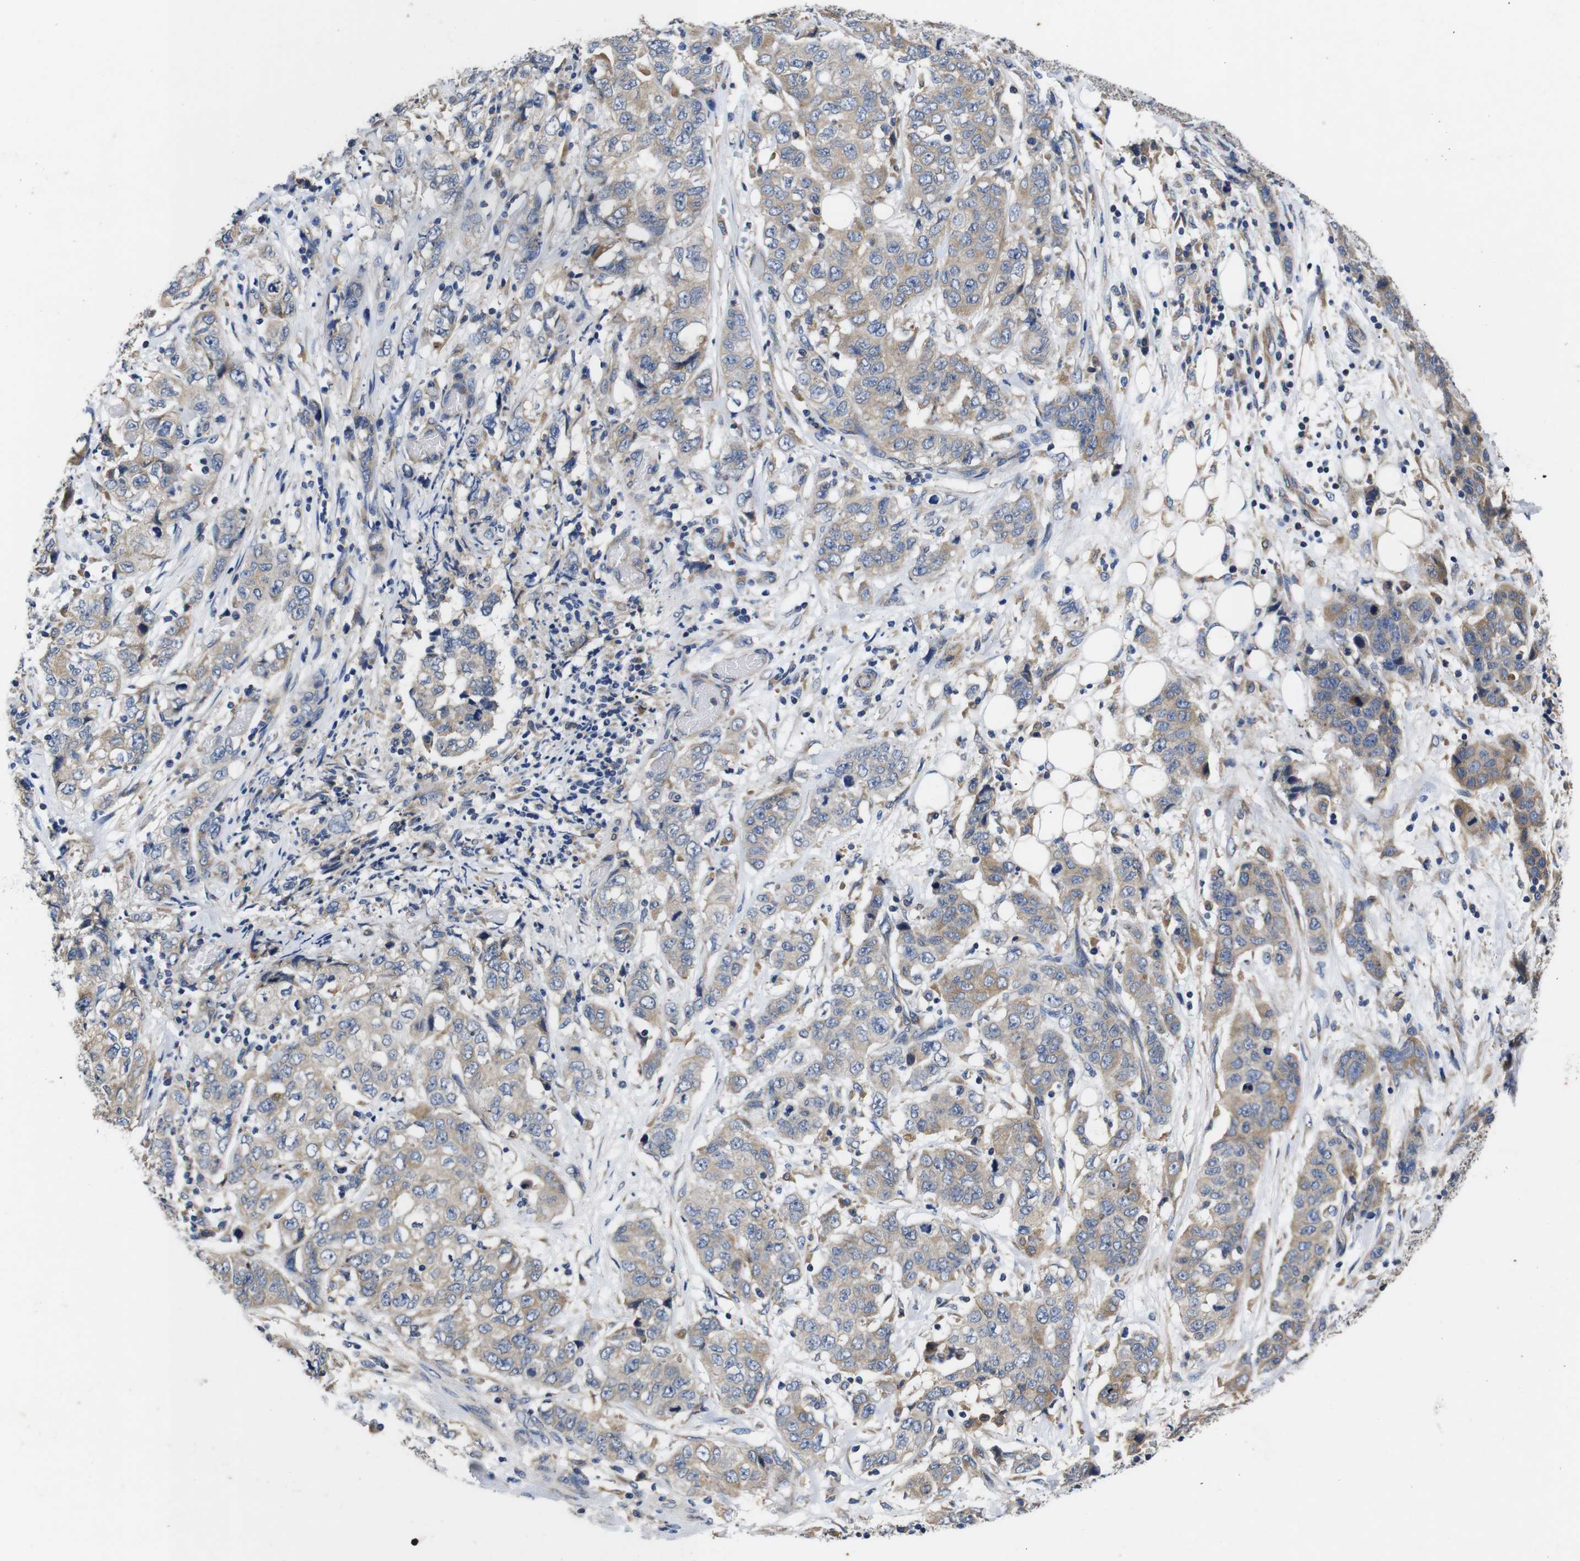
{"staining": {"intensity": "weak", "quantity": ">75%", "location": "cytoplasmic/membranous"}, "tissue": "stomach cancer", "cell_type": "Tumor cells", "image_type": "cancer", "snomed": [{"axis": "morphology", "description": "Adenocarcinoma, NOS"}, {"axis": "topography", "description": "Stomach"}], "caption": "There is low levels of weak cytoplasmic/membranous positivity in tumor cells of adenocarcinoma (stomach), as demonstrated by immunohistochemical staining (brown color).", "gene": "MARCHF7", "patient": {"sex": "male", "age": 48}}